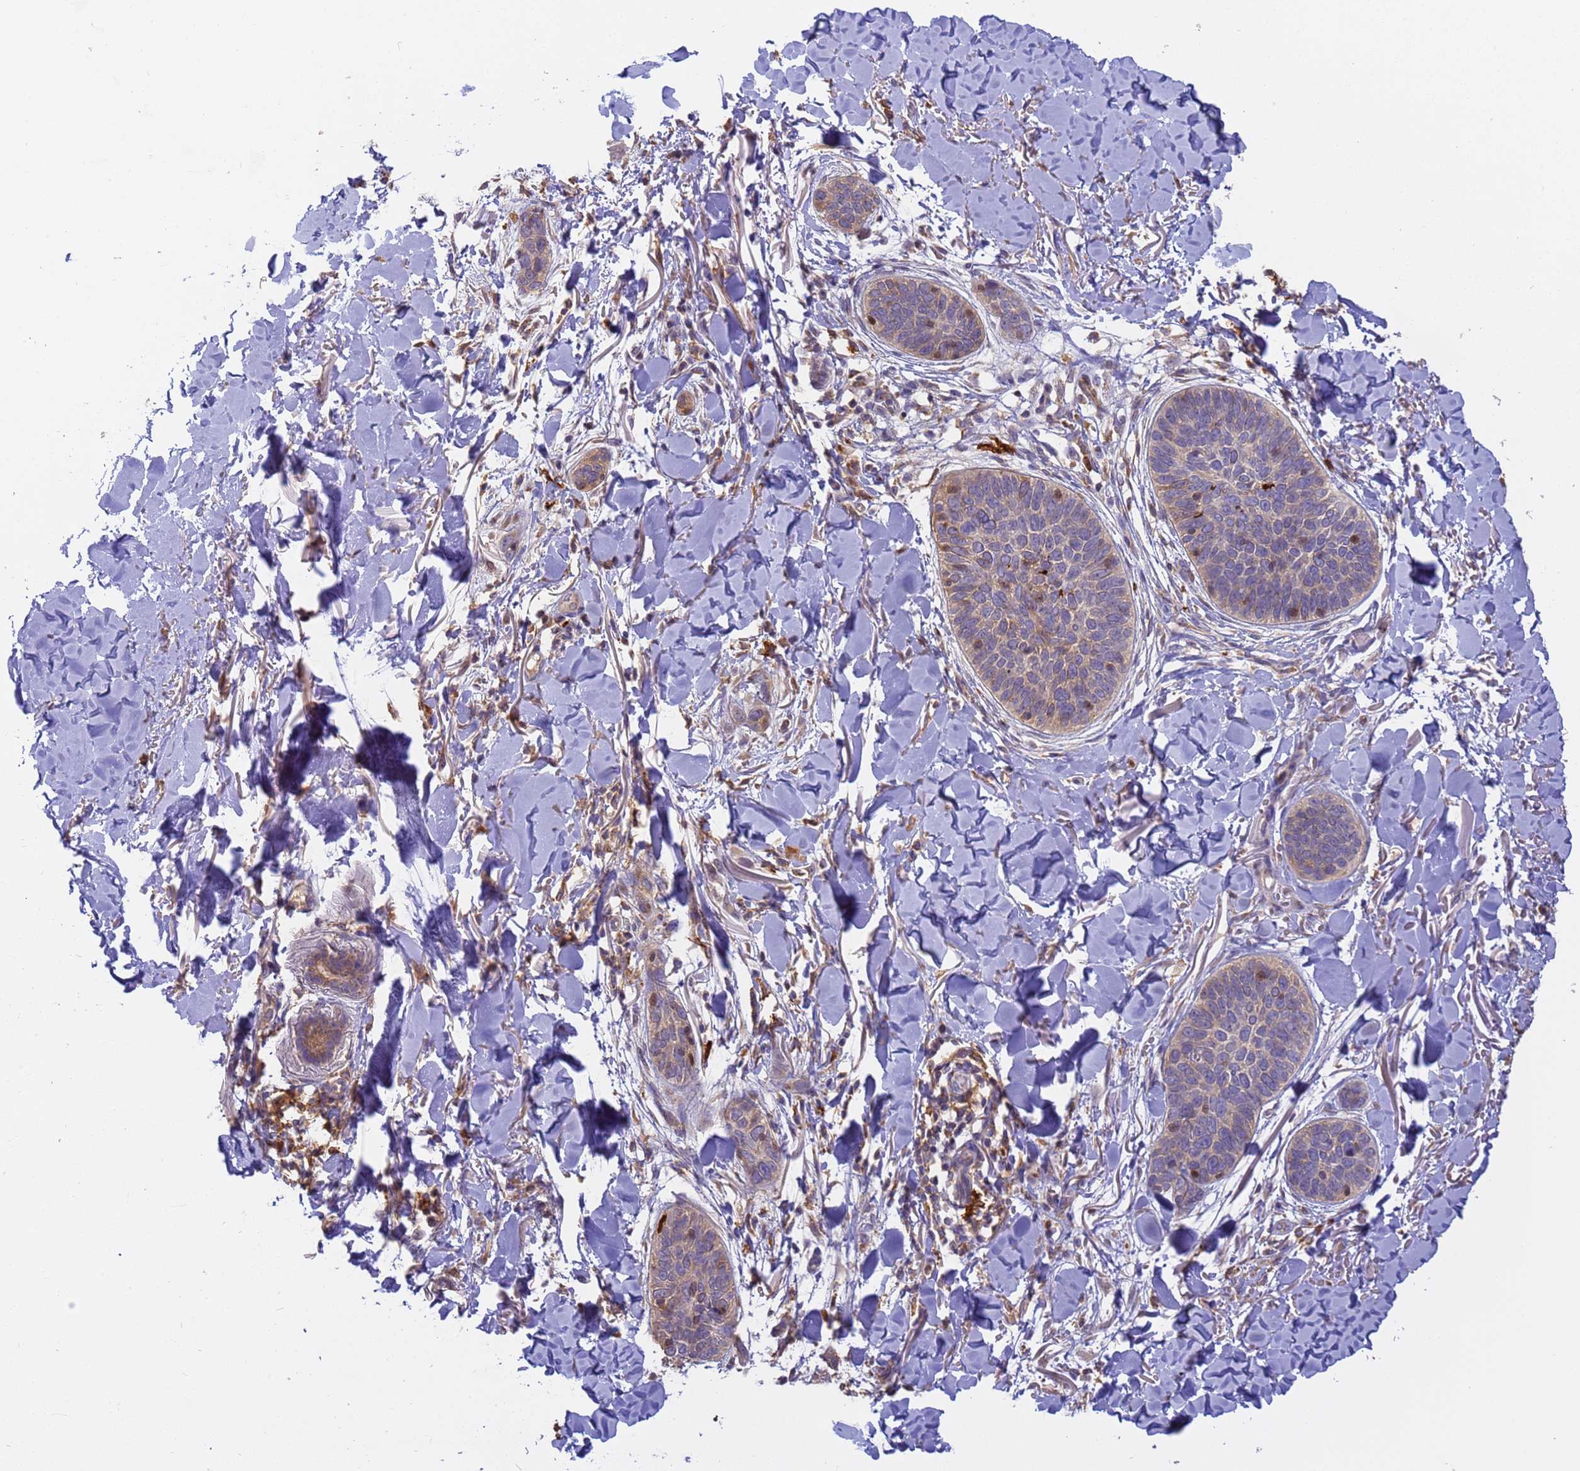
{"staining": {"intensity": "moderate", "quantity": "<25%", "location": "cytoplasmic/membranous"}, "tissue": "skin cancer", "cell_type": "Tumor cells", "image_type": "cancer", "snomed": [{"axis": "morphology", "description": "Basal cell carcinoma"}, {"axis": "topography", "description": "Skin"}], "caption": "Protein positivity by IHC reveals moderate cytoplasmic/membranous staining in about <25% of tumor cells in skin cancer (basal cell carcinoma).", "gene": "M6PR", "patient": {"sex": "male", "age": 85}}